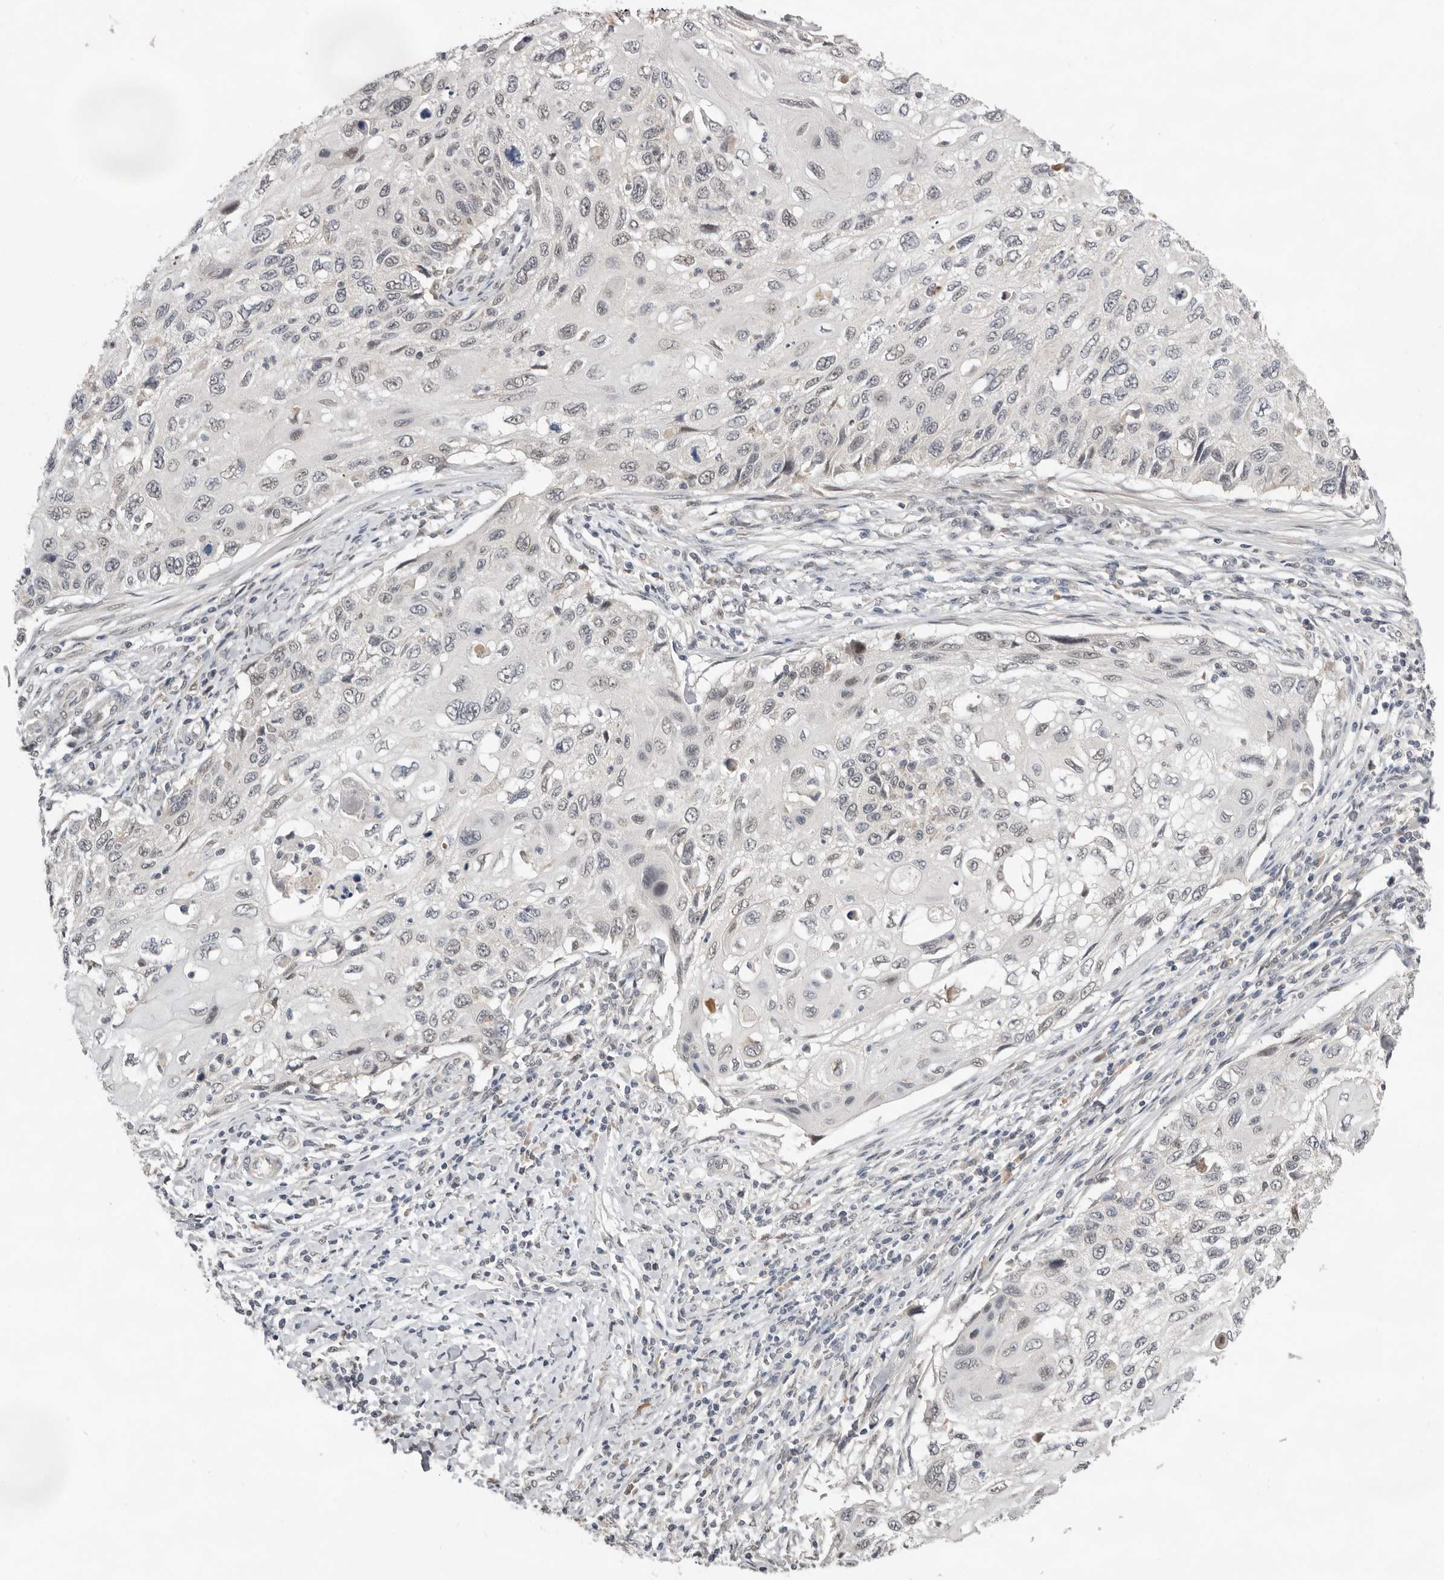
{"staining": {"intensity": "negative", "quantity": "none", "location": "none"}, "tissue": "cervical cancer", "cell_type": "Tumor cells", "image_type": "cancer", "snomed": [{"axis": "morphology", "description": "Squamous cell carcinoma, NOS"}, {"axis": "topography", "description": "Cervix"}], "caption": "Immunohistochemistry (IHC) photomicrograph of neoplastic tissue: human squamous cell carcinoma (cervical) stained with DAB demonstrates no significant protein expression in tumor cells.", "gene": "BRCA2", "patient": {"sex": "female", "age": 70}}